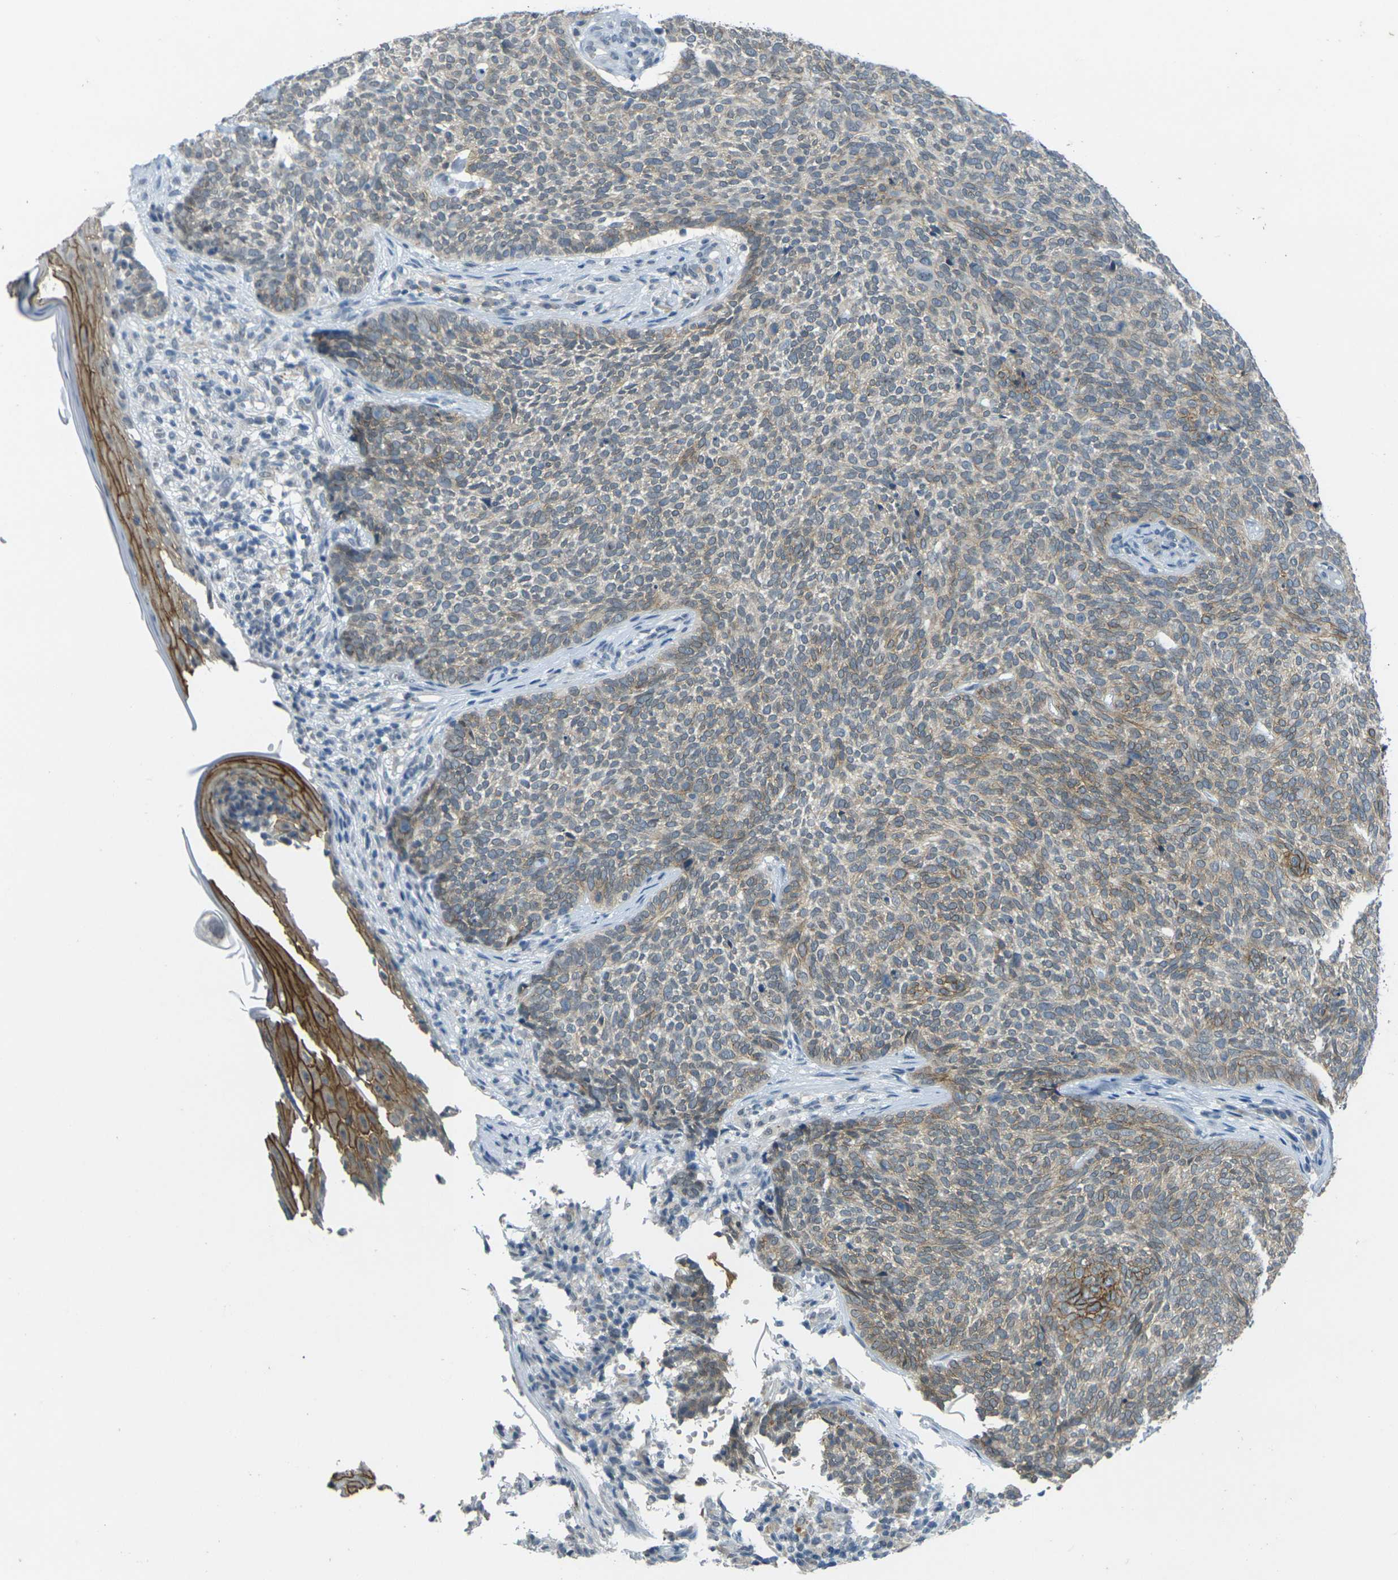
{"staining": {"intensity": "weak", "quantity": ">75%", "location": "cytoplasmic/membranous"}, "tissue": "skin cancer", "cell_type": "Tumor cells", "image_type": "cancer", "snomed": [{"axis": "morphology", "description": "Basal cell carcinoma"}, {"axis": "topography", "description": "Skin"}], "caption": "Human skin basal cell carcinoma stained for a protein (brown) exhibits weak cytoplasmic/membranous positive positivity in about >75% of tumor cells.", "gene": "SPTBN2", "patient": {"sex": "female", "age": 84}}